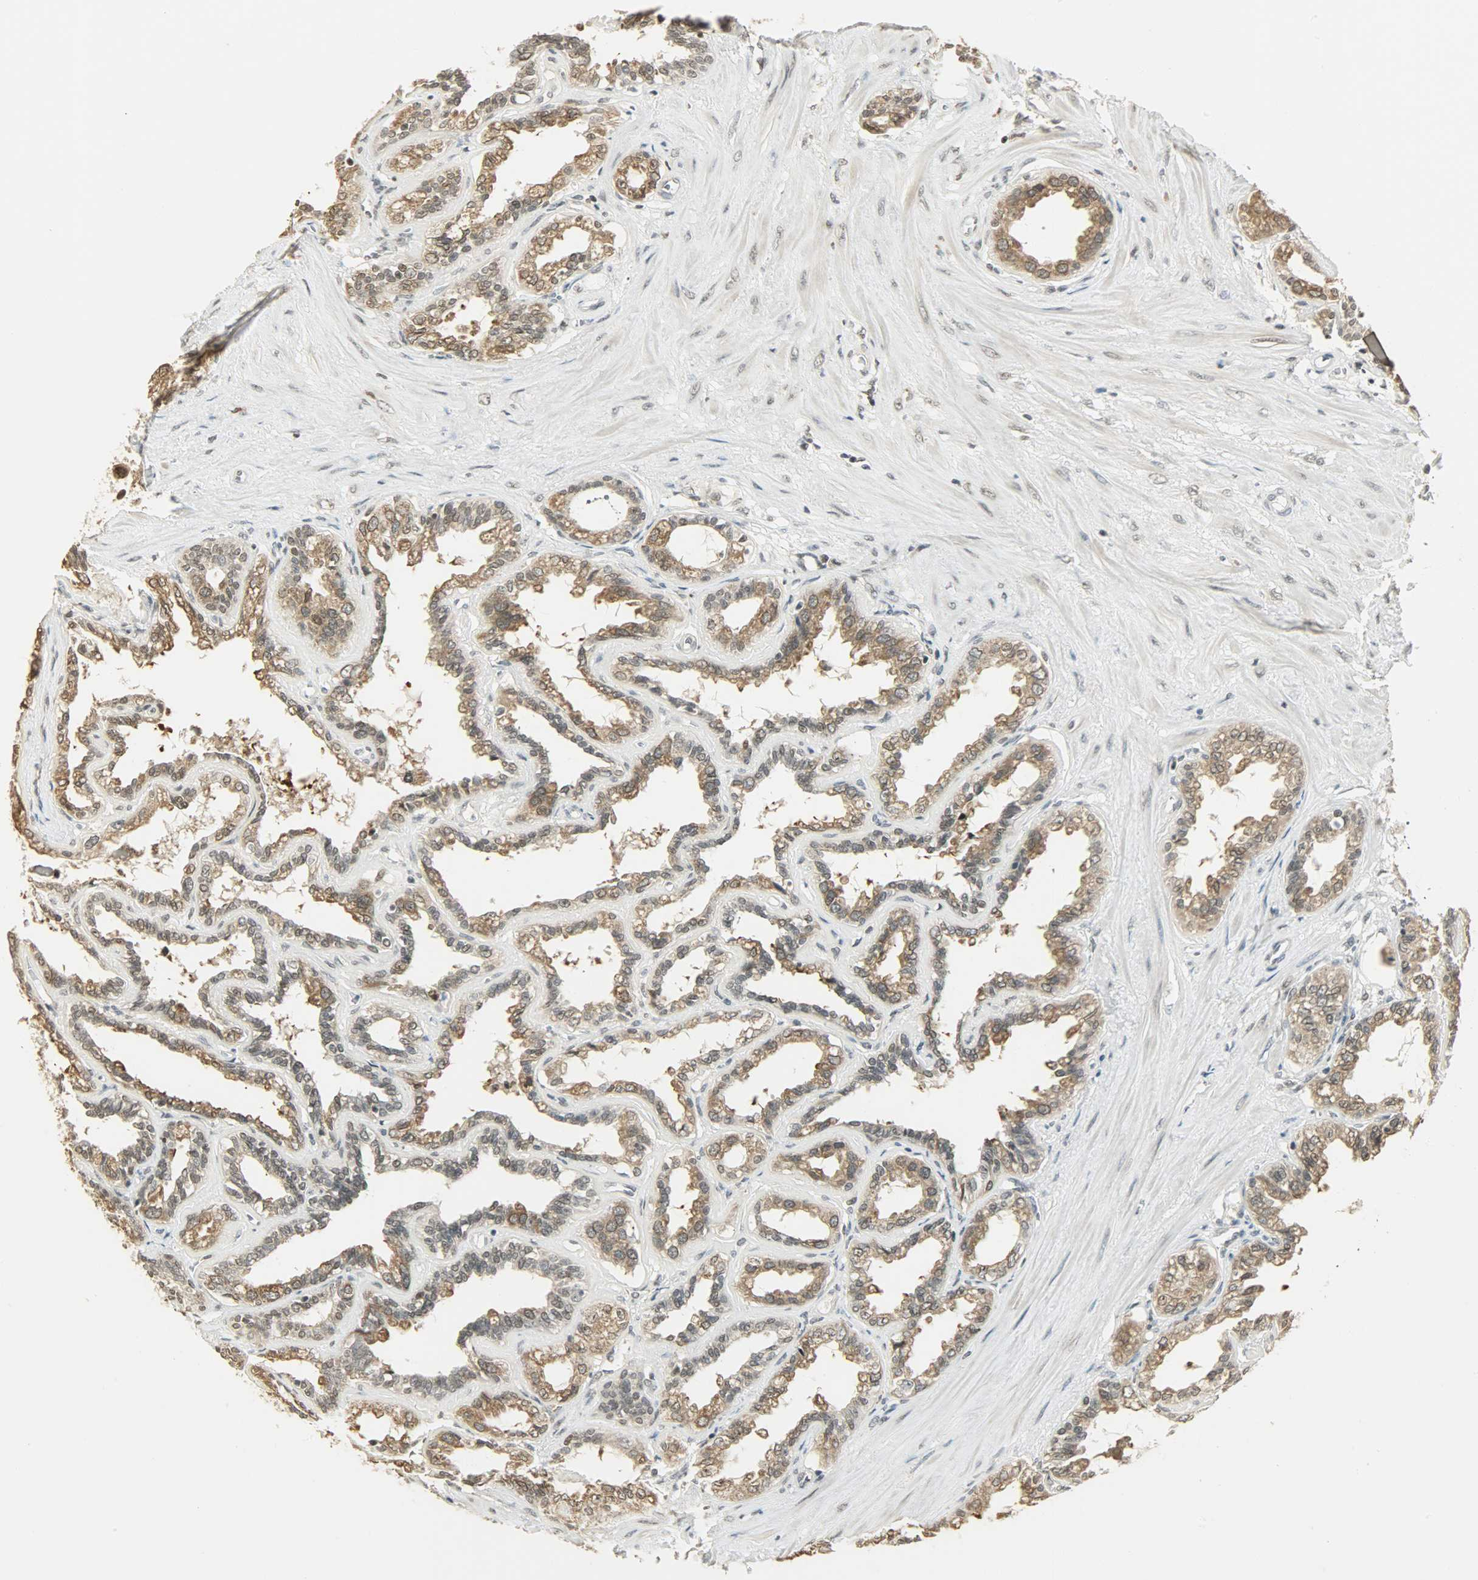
{"staining": {"intensity": "weak", "quantity": ">75%", "location": "cytoplasmic/membranous"}, "tissue": "seminal vesicle", "cell_type": "Glandular cells", "image_type": "normal", "snomed": [{"axis": "morphology", "description": "Normal tissue, NOS"}, {"axis": "morphology", "description": "Inflammation, NOS"}, {"axis": "topography", "description": "Urinary bladder"}, {"axis": "topography", "description": "Prostate"}, {"axis": "topography", "description": "Seminal veicle"}], "caption": "A brown stain shows weak cytoplasmic/membranous positivity of a protein in glandular cells of unremarkable human seminal vesicle. The protein is shown in brown color, while the nuclei are stained blue.", "gene": "SMARCA5", "patient": {"sex": "male", "age": 82}}